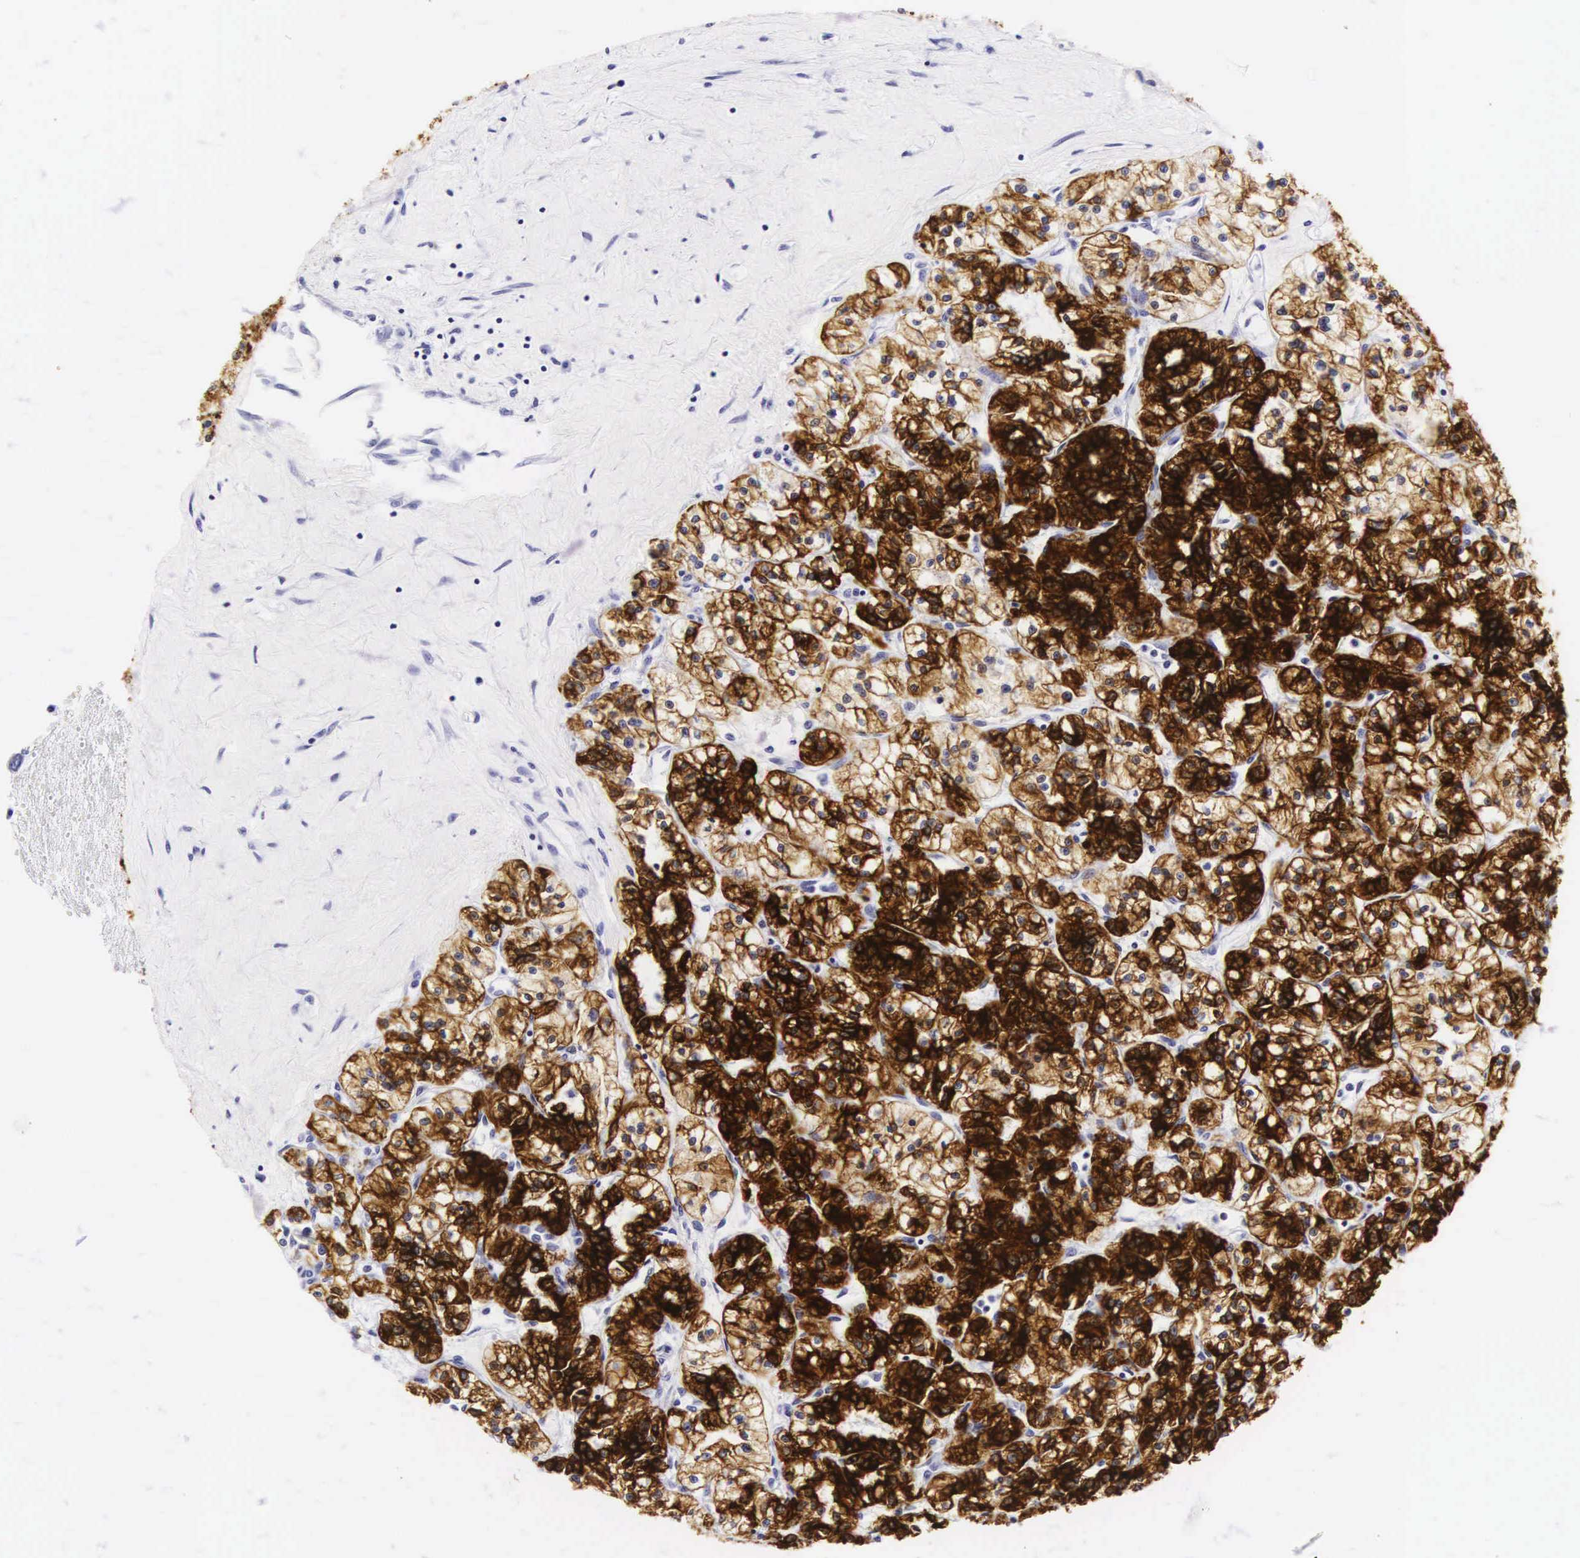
{"staining": {"intensity": "strong", "quantity": ">75%", "location": "cytoplasmic/membranous"}, "tissue": "renal cancer", "cell_type": "Tumor cells", "image_type": "cancer", "snomed": [{"axis": "morphology", "description": "Adenocarcinoma, NOS"}, {"axis": "topography", "description": "Kidney"}], "caption": "Human renal adenocarcinoma stained with a brown dye exhibits strong cytoplasmic/membranous positive staining in approximately >75% of tumor cells.", "gene": "KRT18", "patient": {"sex": "female", "age": 76}}